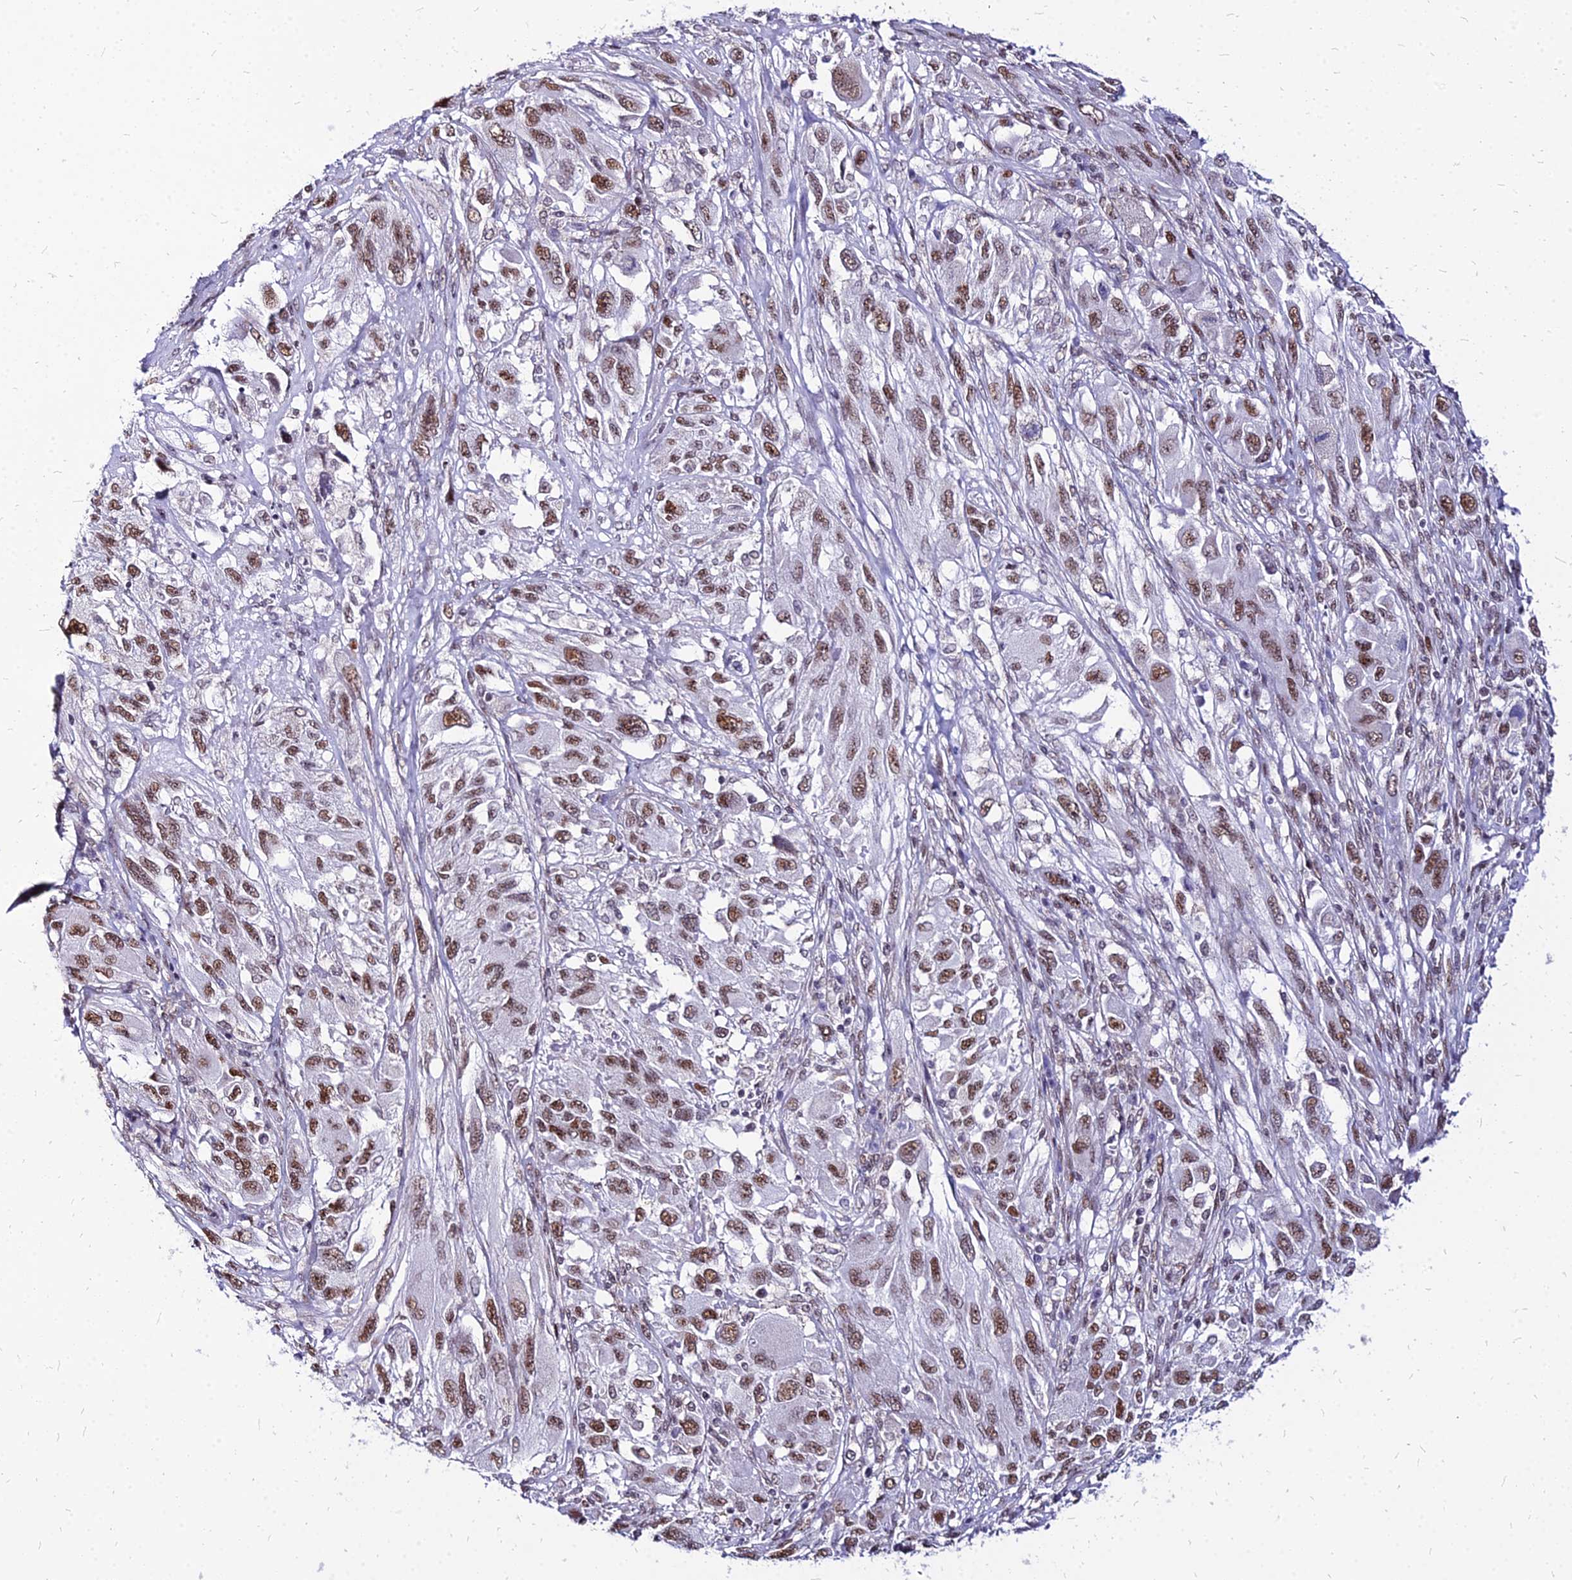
{"staining": {"intensity": "moderate", "quantity": ">75%", "location": "nuclear"}, "tissue": "melanoma", "cell_type": "Tumor cells", "image_type": "cancer", "snomed": [{"axis": "morphology", "description": "Malignant melanoma, NOS"}, {"axis": "topography", "description": "Skin"}], "caption": "Melanoma tissue exhibits moderate nuclear staining in approximately >75% of tumor cells", "gene": "FDX2", "patient": {"sex": "female", "age": 91}}